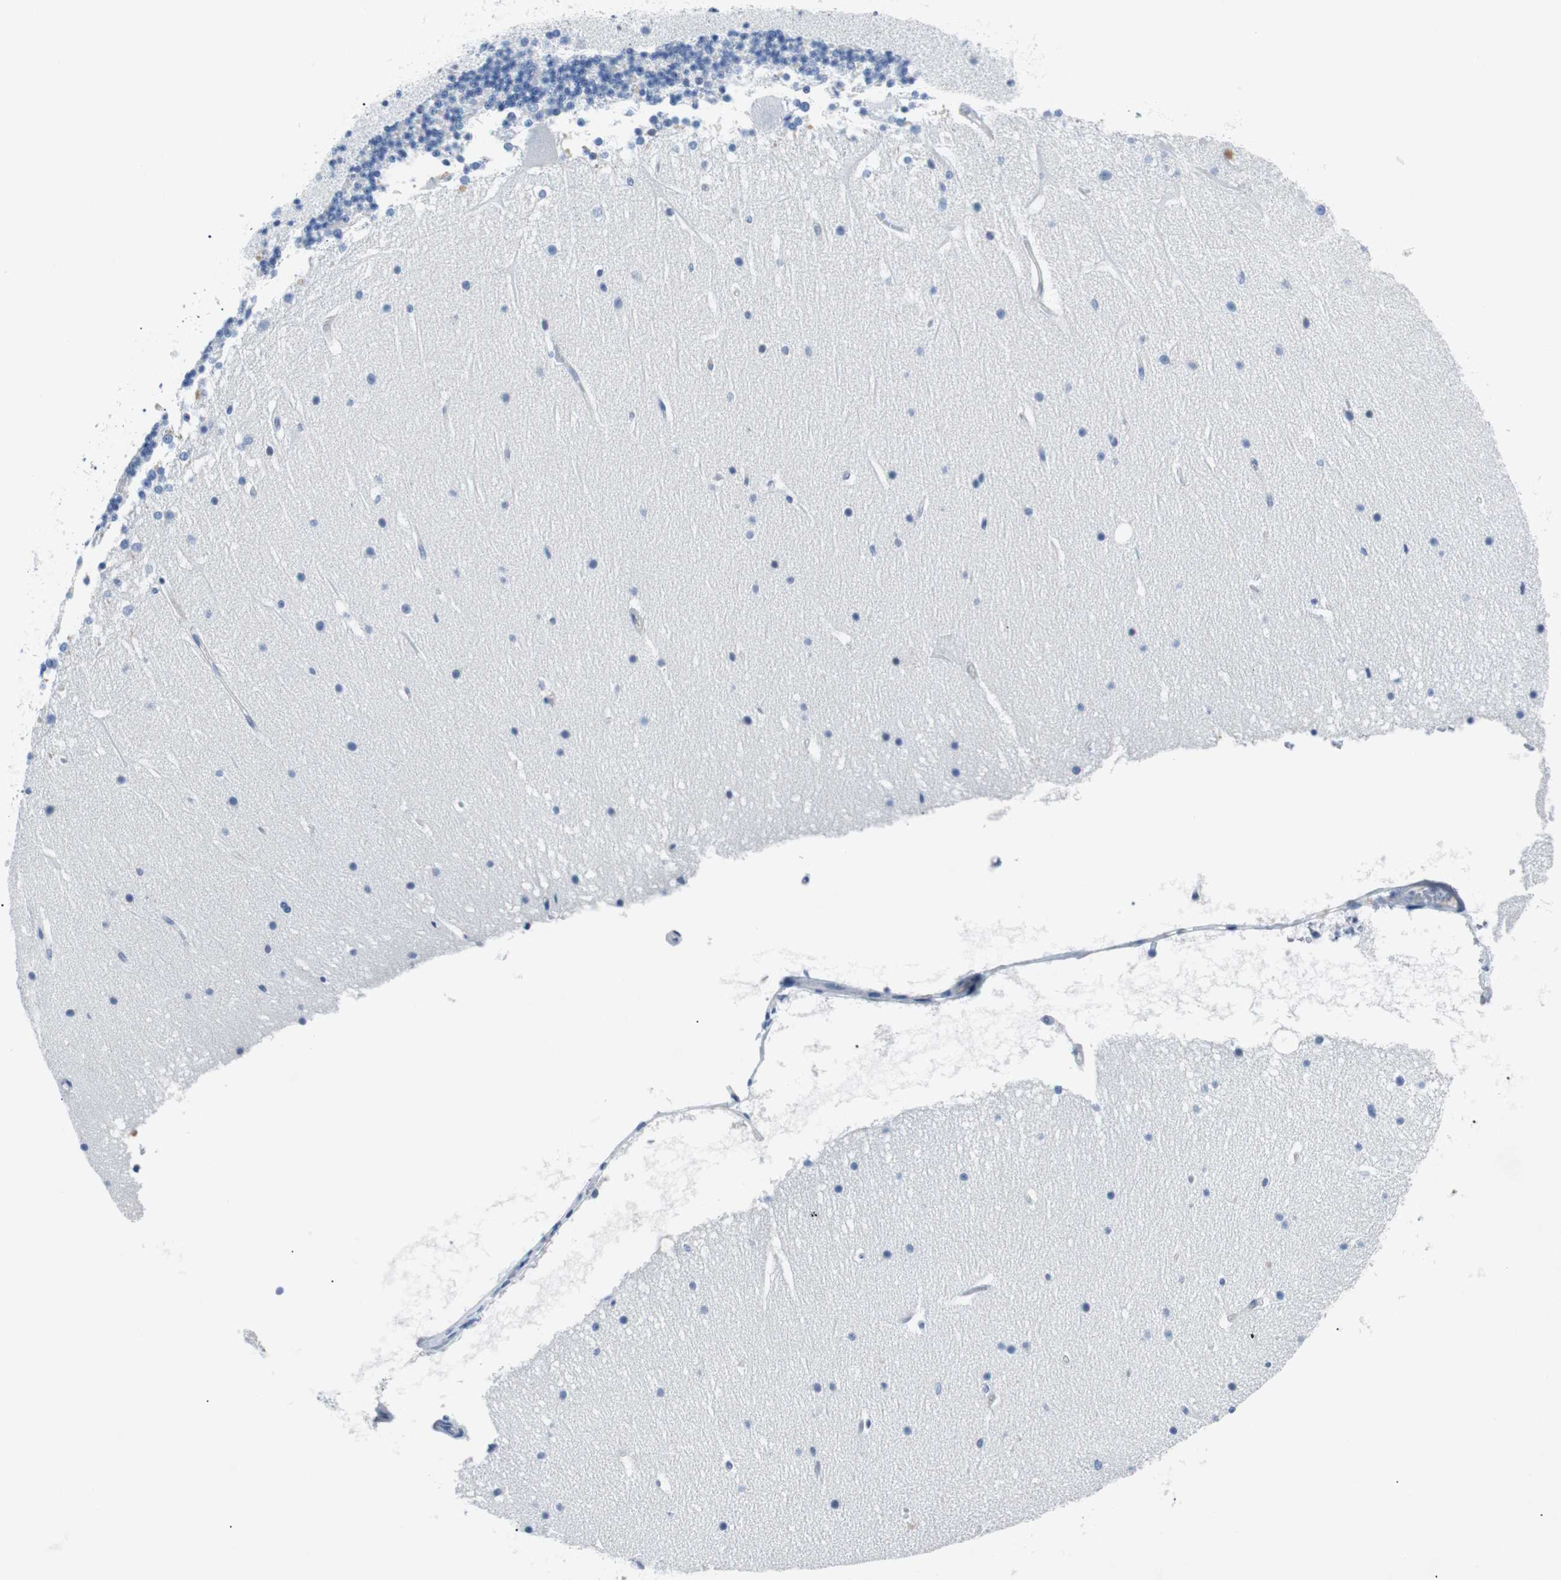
{"staining": {"intensity": "negative", "quantity": "none", "location": "none"}, "tissue": "cerebellum", "cell_type": "Cells in granular layer", "image_type": "normal", "snomed": [{"axis": "morphology", "description": "Normal tissue, NOS"}, {"axis": "topography", "description": "Cerebellum"}], "caption": "DAB immunohistochemical staining of unremarkable cerebellum displays no significant positivity in cells in granular layer.", "gene": "EEF2K", "patient": {"sex": "female", "age": 19}}